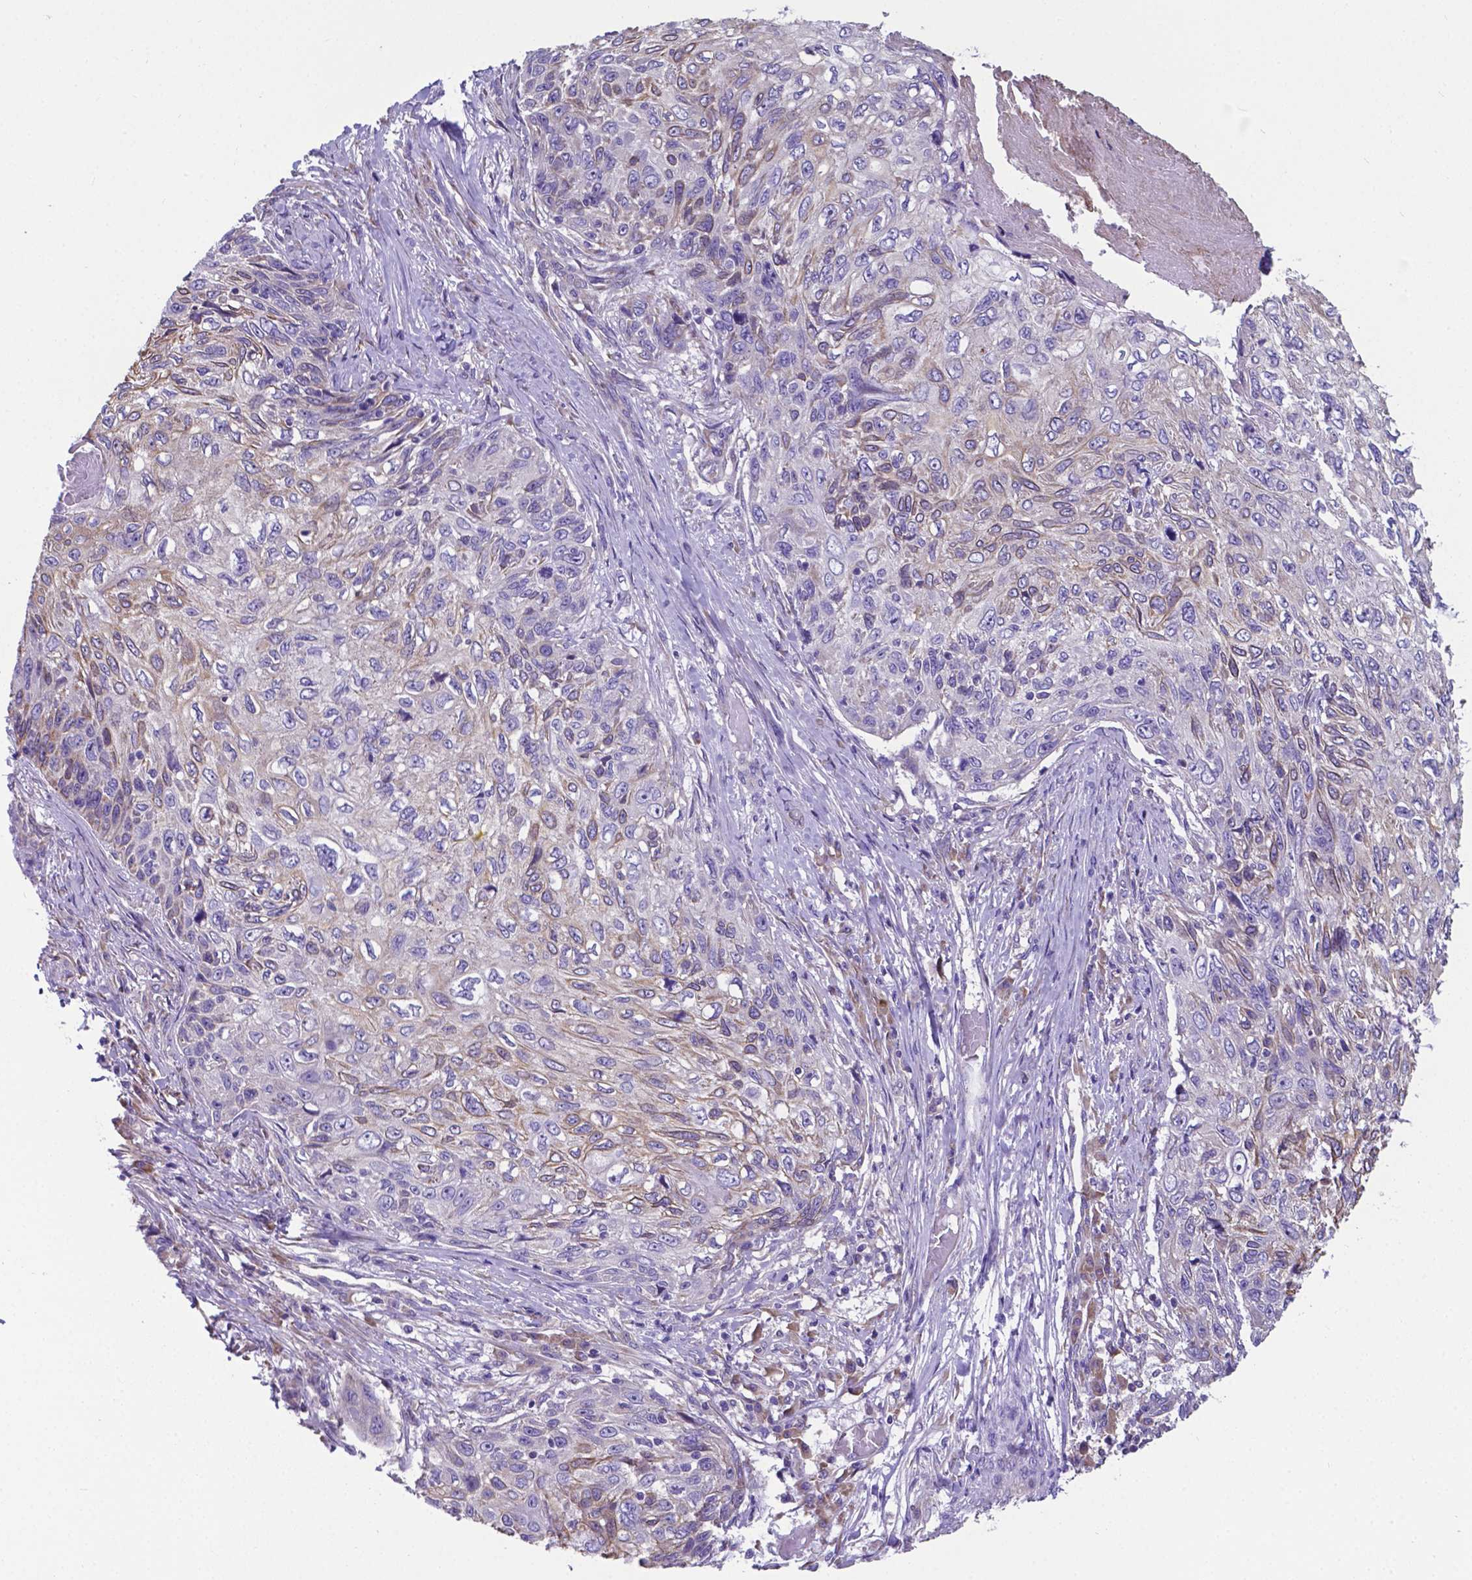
{"staining": {"intensity": "moderate", "quantity": "25%-75%", "location": "cytoplasmic/membranous"}, "tissue": "skin cancer", "cell_type": "Tumor cells", "image_type": "cancer", "snomed": [{"axis": "morphology", "description": "Squamous cell carcinoma, NOS"}, {"axis": "topography", "description": "Skin"}], "caption": "Skin cancer (squamous cell carcinoma) stained with DAB immunohistochemistry exhibits medium levels of moderate cytoplasmic/membranous expression in about 25%-75% of tumor cells. (brown staining indicates protein expression, while blue staining denotes nuclei).", "gene": "RPL6", "patient": {"sex": "male", "age": 92}}